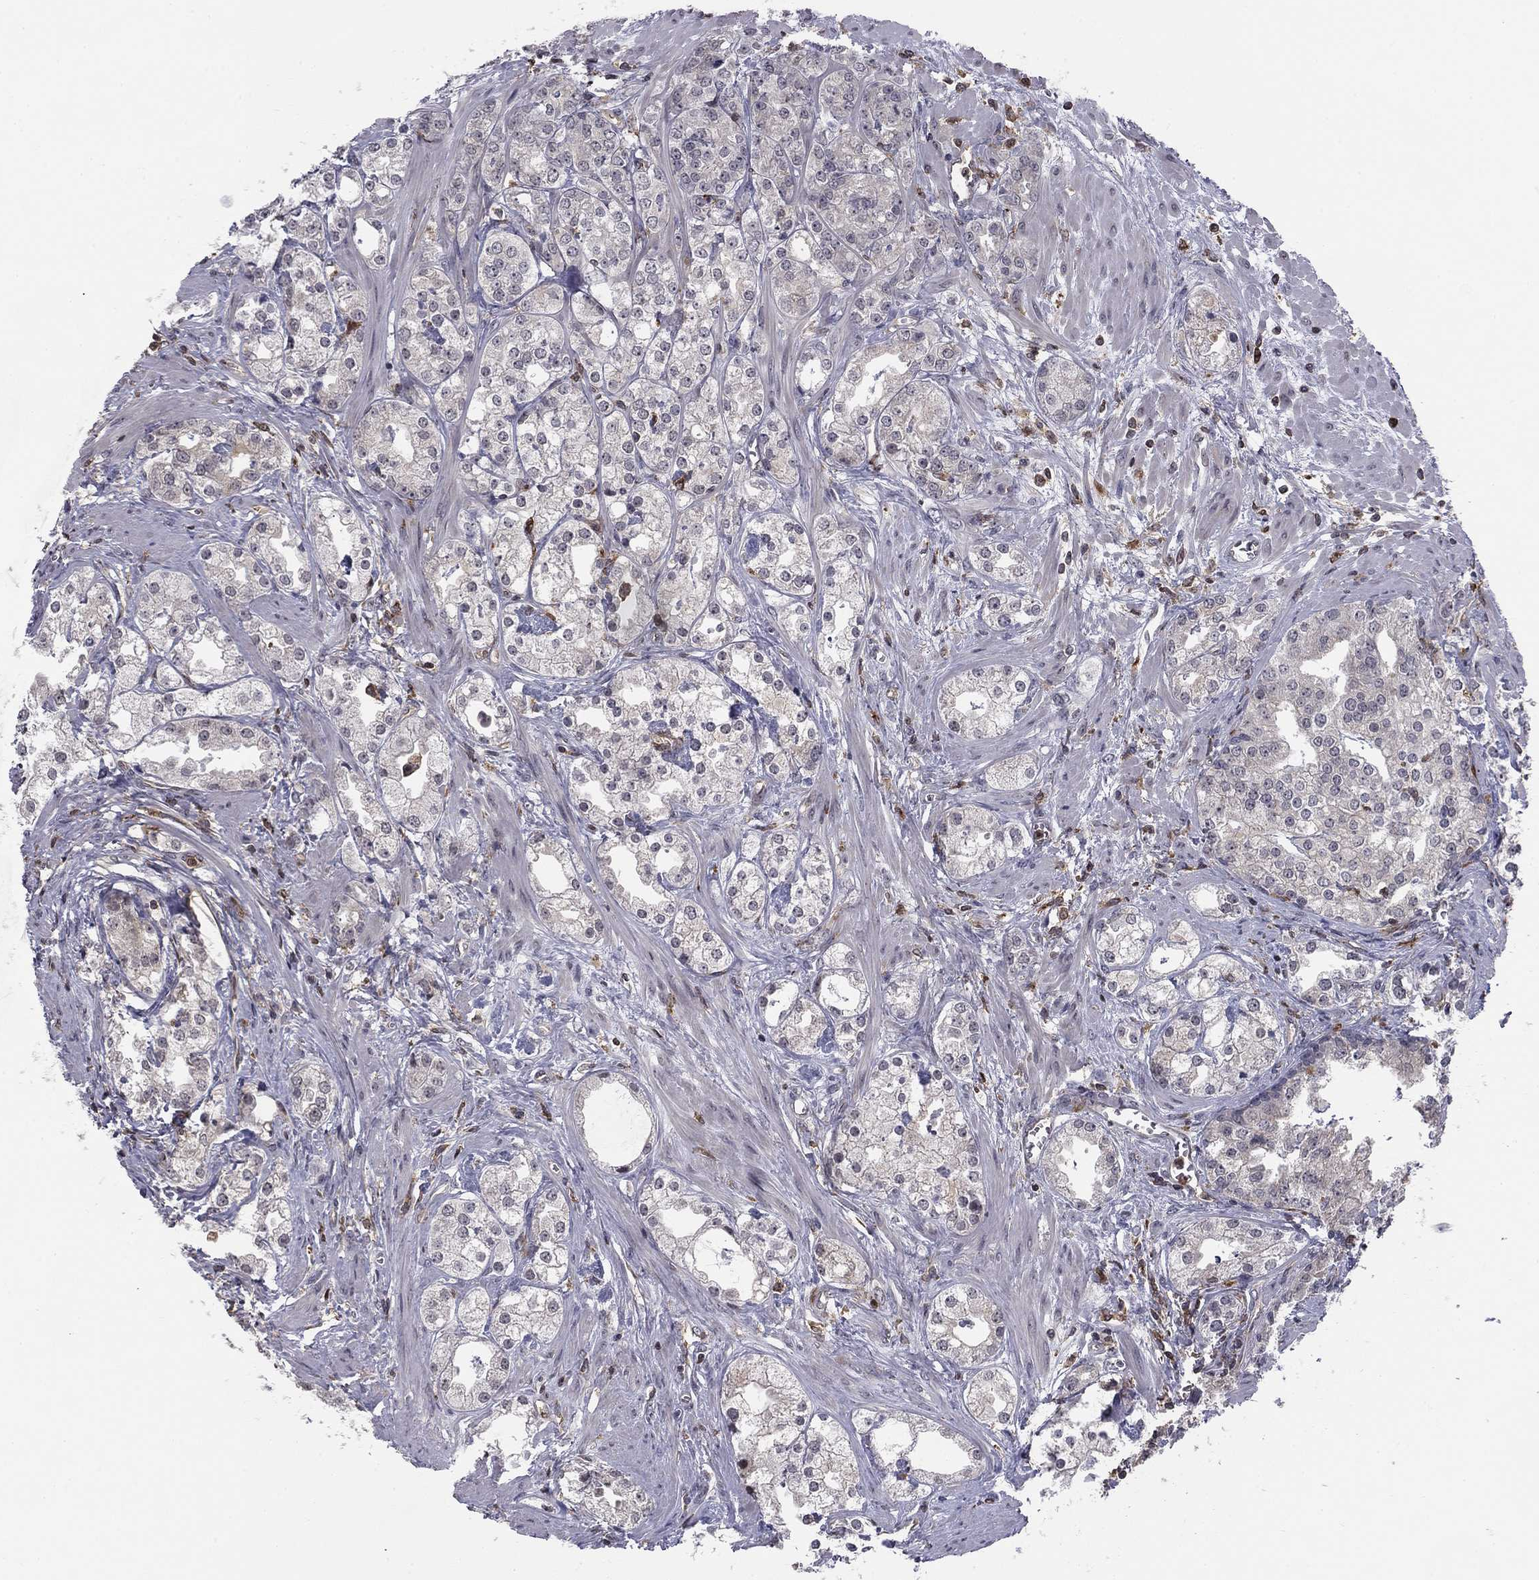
{"staining": {"intensity": "weak", "quantity": "<25%", "location": "cytoplasmic/membranous"}, "tissue": "prostate cancer", "cell_type": "Tumor cells", "image_type": "cancer", "snomed": [{"axis": "morphology", "description": "Adenocarcinoma, NOS"}, {"axis": "topography", "description": "Prostate and seminal vesicle, NOS"}, {"axis": "topography", "description": "Prostate"}], "caption": "High power microscopy histopathology image of an immunohistochemistry histopathology image of prostate cancer, revealing no significant expression in tumor cells.", "gene": "PLCB2", "patient": {"sex": "male", "age": 62}}